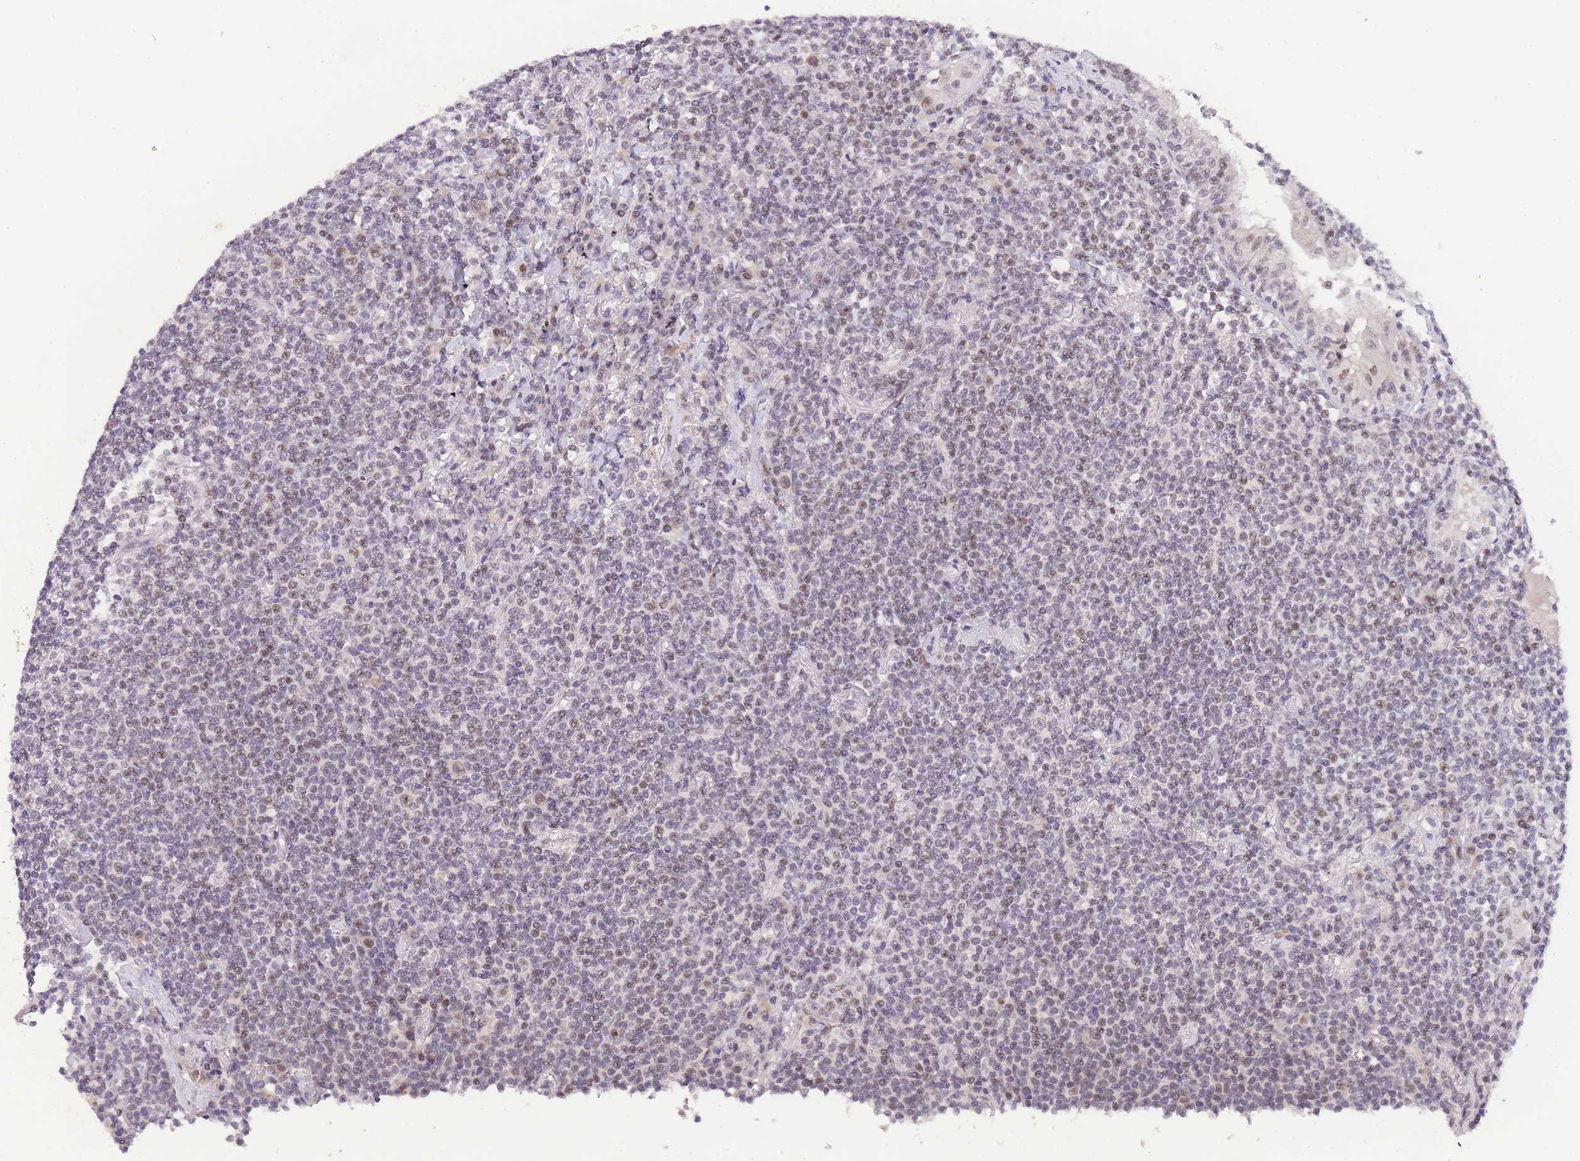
{"staining": {"intensity": "weak", "quantity": "25%-75%", "location": "nuclear"}, "tissue": "lymphoma", "cell_type": "Tumor cells", "image_type": "cancer", "snomed": [{"axis": "morphology", "description": "Malignant lymphoma, non-Hodgkin's type, Low grade"}, {"axis": "topography", "description": "Lung"}], "caption": "Immunohistochemistry photomicrograph of neoplastic tissue: human lymphoma stained using immunohistochemistry (IHC) exhibits low levels of weak protein expression localized specifically in the nuclear of tumor cells, appearing as a nuclear brown color.", "gene": "SLC35F2", "patient": {"sex": "female", "age": 71}}